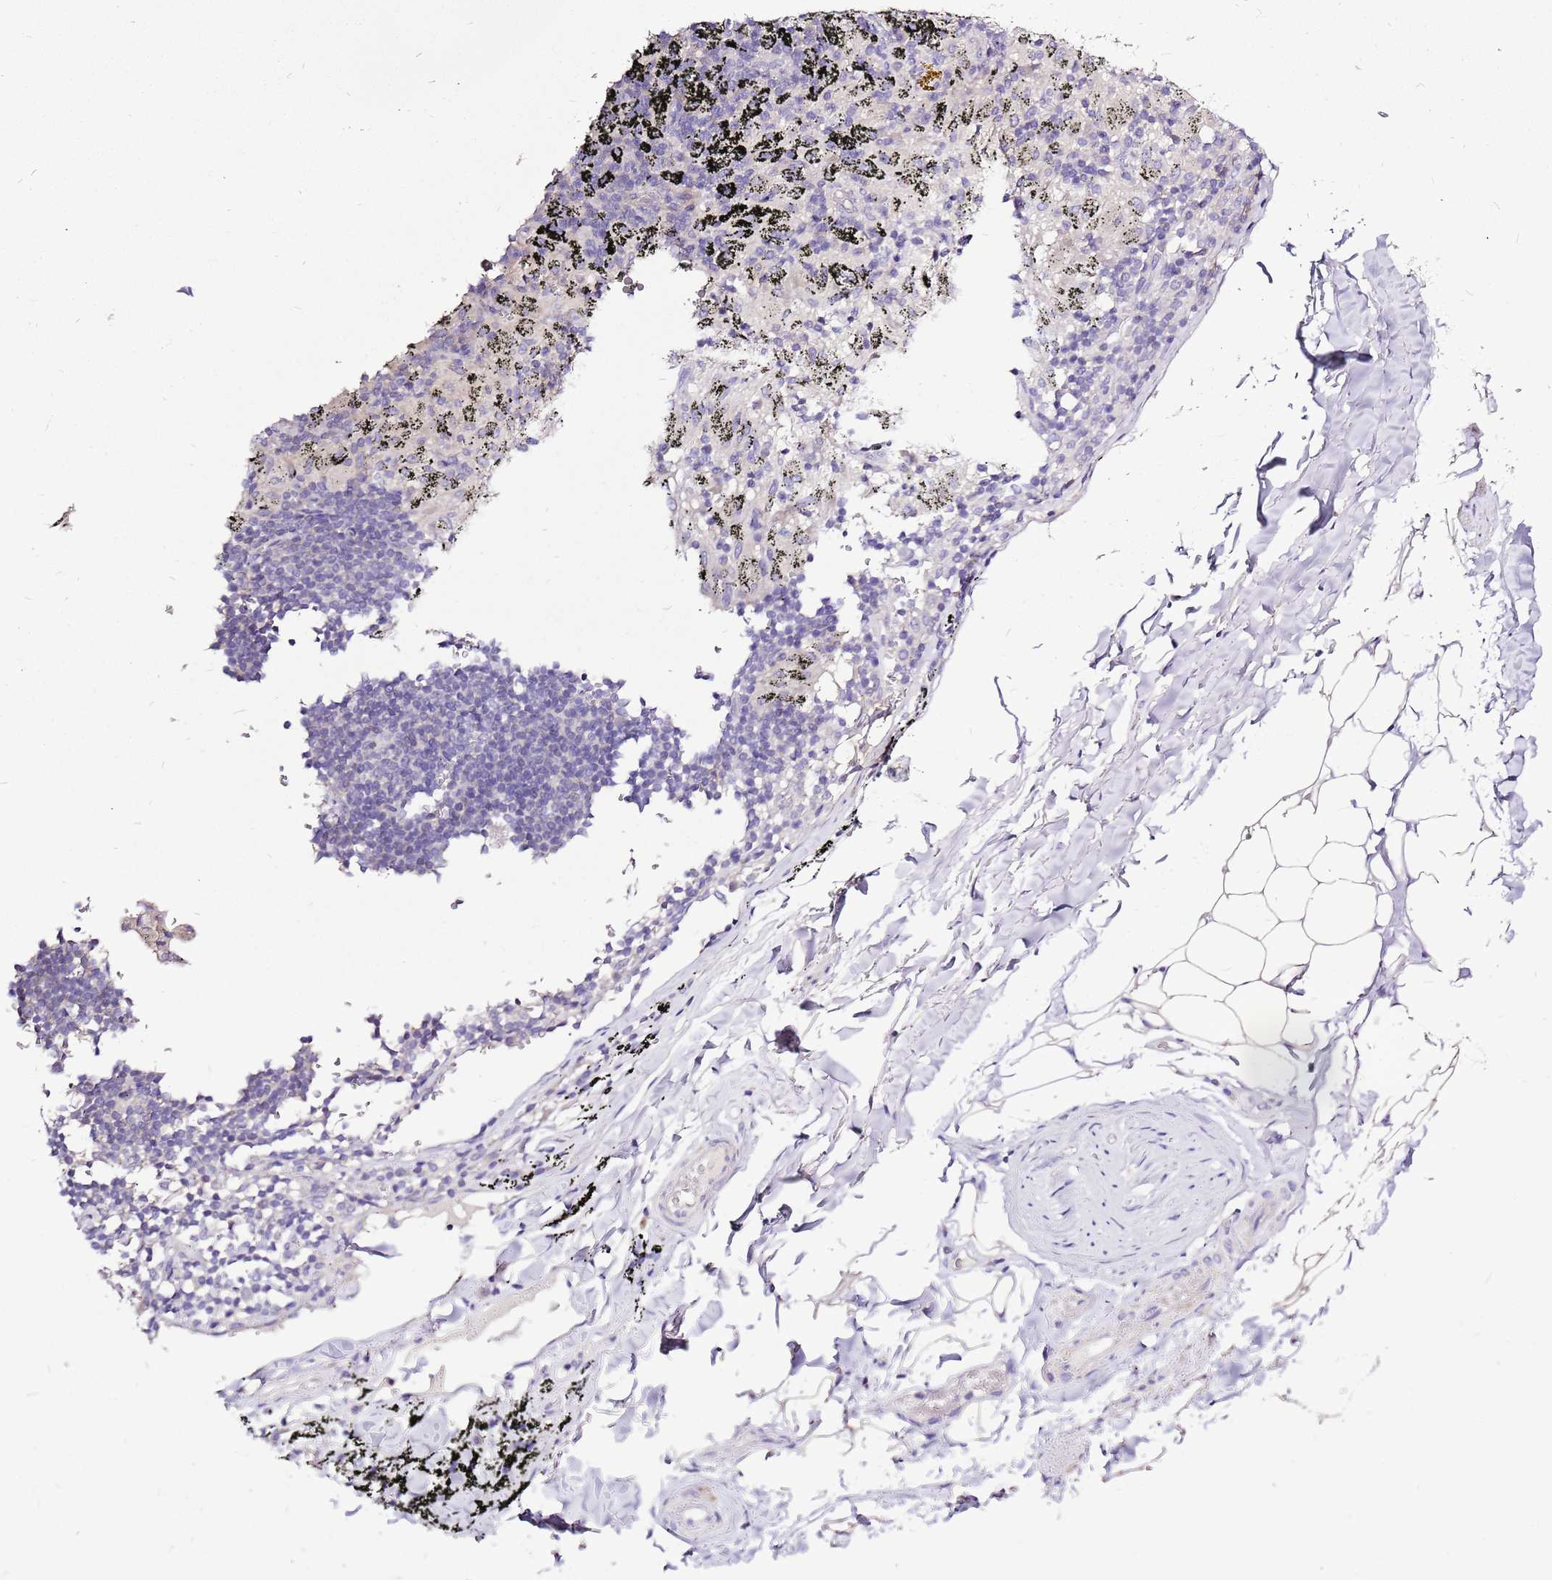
{"staining": {"intensity": "negative", "quantity": "none", "location": "none"}, "tissue": "adipose tissue", "cell_type": "Adipocytes", "image_type": "normal", "snomed": [{"axis": "morphology", "description": "Normal tissue, NOS"}, {"axis": "topography", "description": "Lymph node"}, {"axis": "topography", "description": "Bronchus"}], "caption": "Normal adipose tissue was stained to show a protein in brown. There is no significant expression in adipocytes. The staining is performed using DAB (3,3'-diaminobenzidine) brown chromogen with nuclei counter-stained in using hematoxylin.", "gene": "GLCE", "patient": {"sex": "male", "age": 63}}